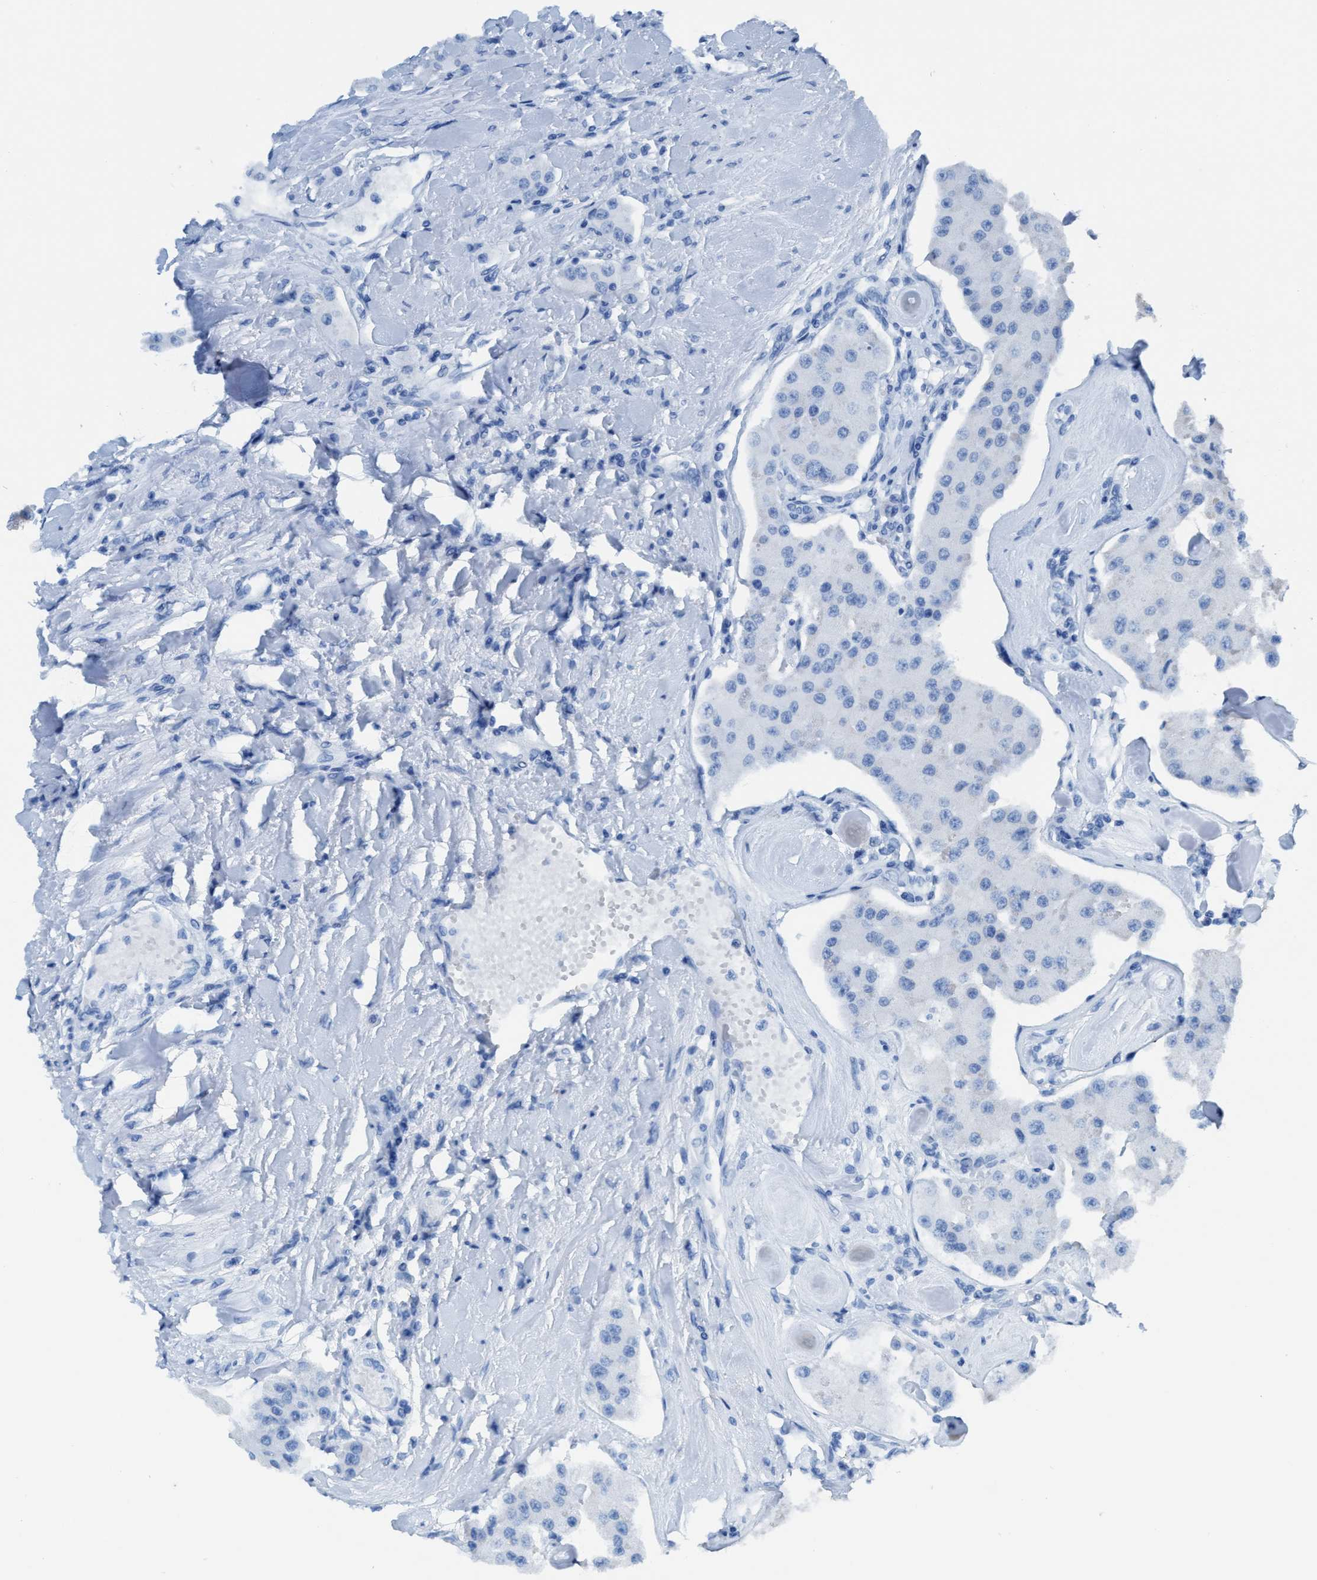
{"staining": {"intensity": "negative", "quantity": "none", "location": "none"}, "tissue": "carcinoid", "cell_type": "Tumor cells", "image_type": "cancer", "snomed": [{"axis": "morphology", "description": "Carcinoid, malignant, NOS"}, {"axis": "topography", "description": "Pancreas"}], "caption": "Immunohistochemistry (IHC) of carcinoid reveals no staining in tumor cells.", "gene": "ASZ1", "patient": {"sex": "male", "age": 41}}